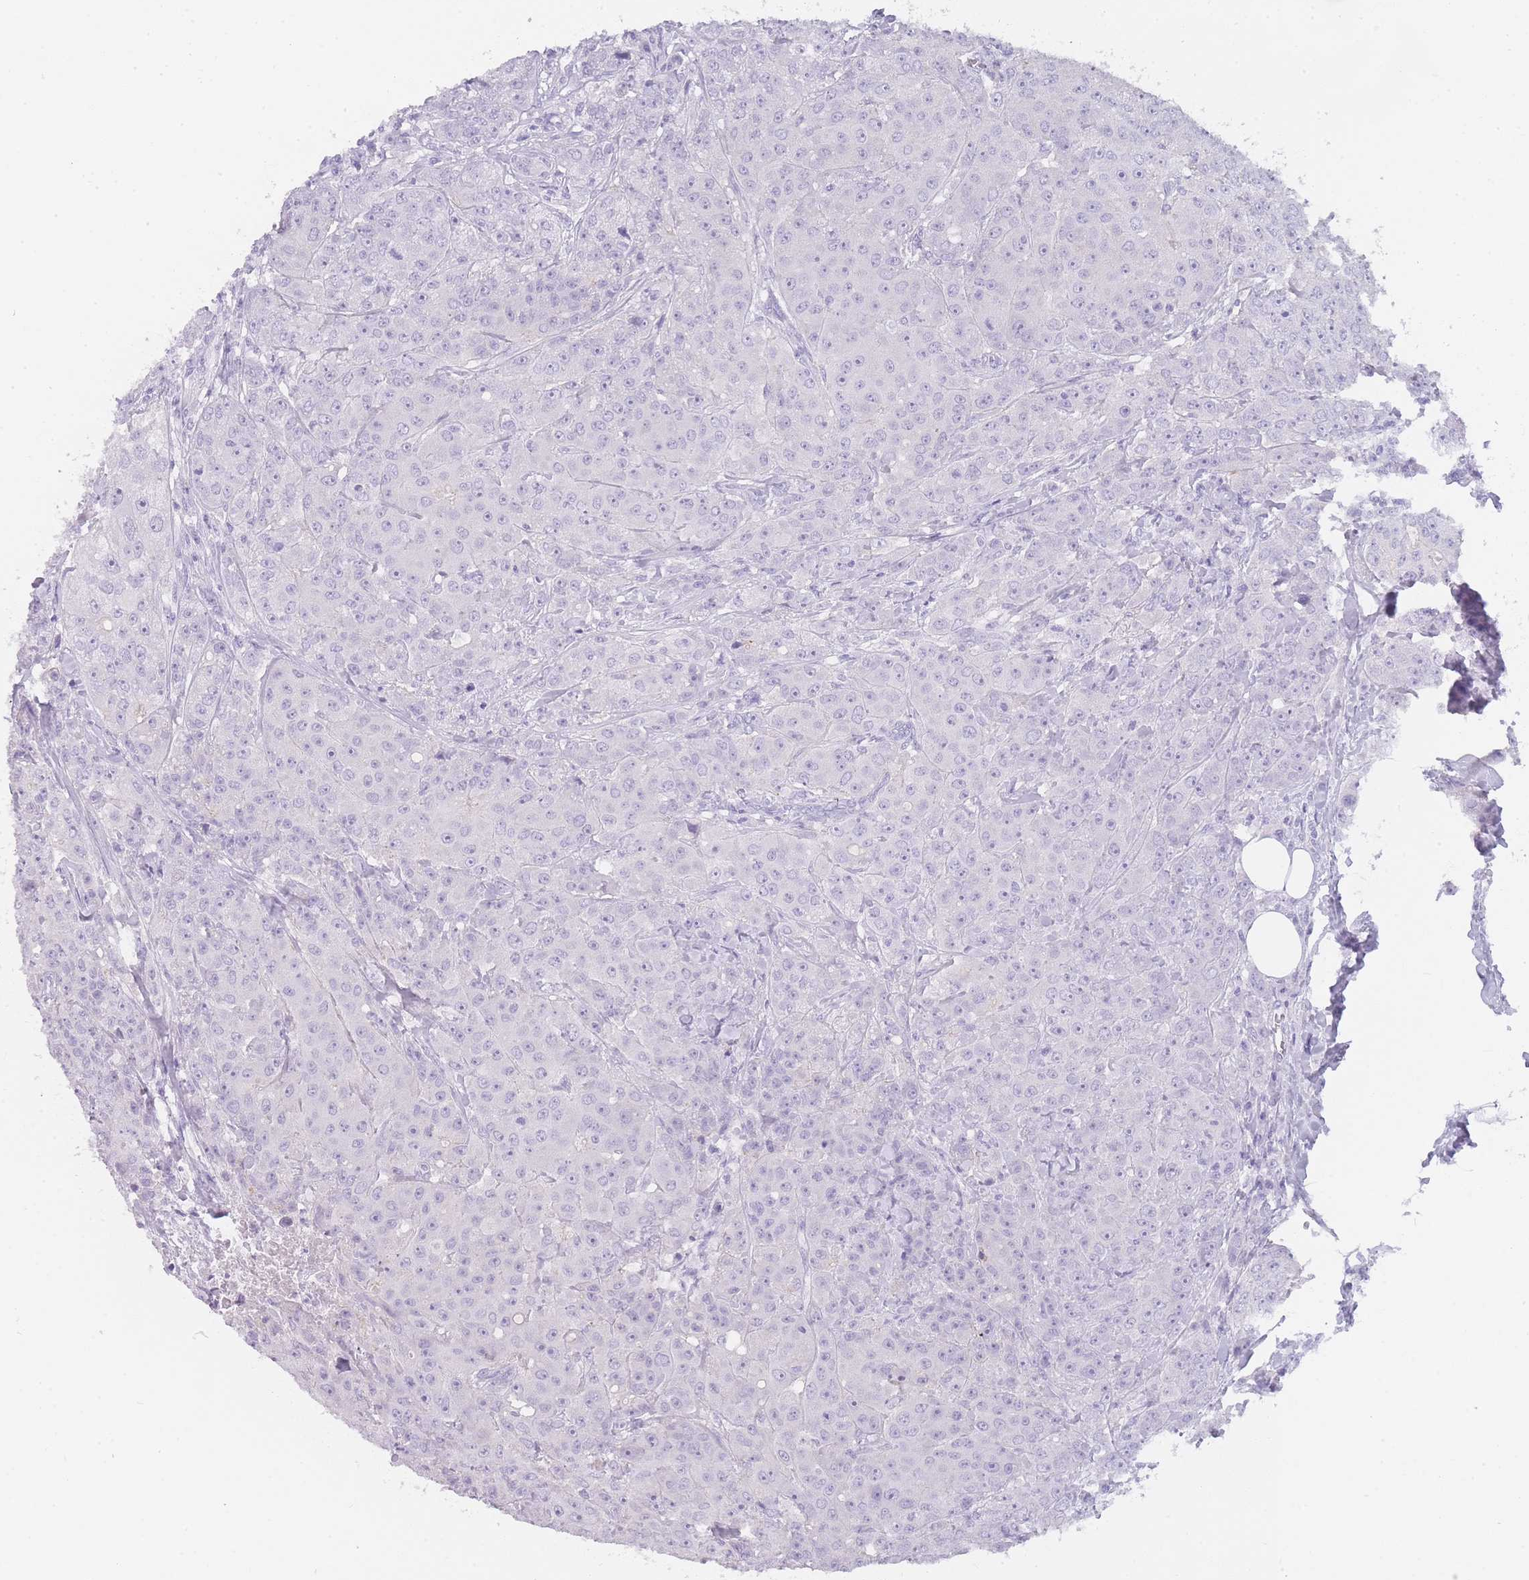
{"staining": {"intensity": "negative", "quantity": "none", "location": "none"}, "tissue": "breast cancer", "cell_type": "Tumor cells", "image_type": "cancer", "snomed": [{"axis": "morphology", "description": "Duct carcinoma"}, {"axis": "topography", "description": "Breast"}], "caption": "There is no significant positivity in tumor cells of breast cancer (intraductal carcinoma). Brightfield microscopy of immunohistochemistry stained with DAB (brown) and hematoxylin (blue), captured at high magnification.", "gene": "TCP11", "patient": {"sex": "female", "age": 43}}